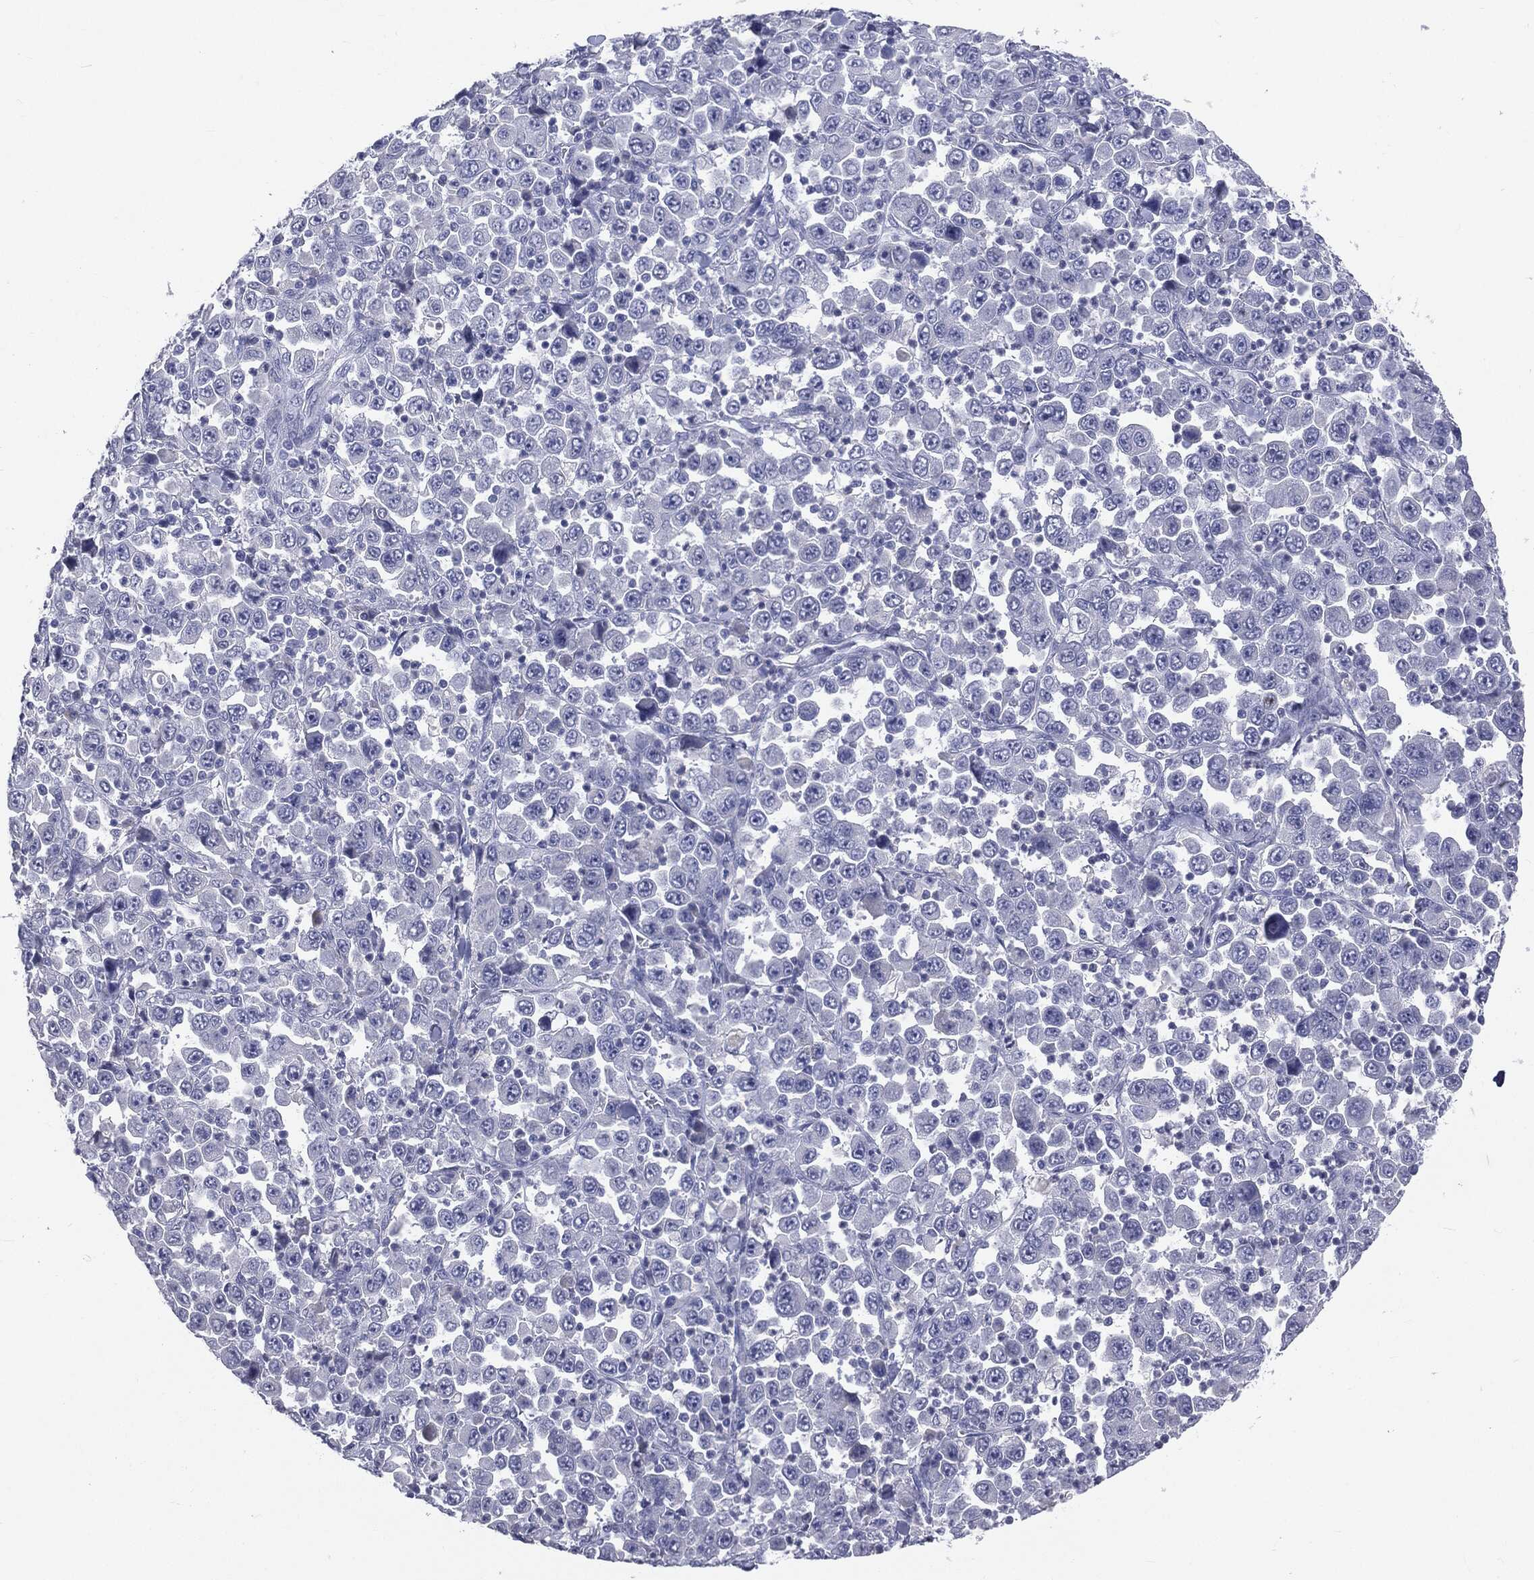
{"staining": {"intensity": "negative", "quantity": "none", "location": "none"}, "tissue": "stomach cancer", "cell_type": "Tumor cells", "image_type": "cancer", "snomed": [{"axis": "morphology", "description": "Normal tissue, NOS"}, {"axis": "morphology", "description": "Adenocarcinoma, NOS"}, {"axis": "topography", "description": "Stomach, upper"}, {"axis": "topography", "description": "Stomach"}], "caption": "Protein analysis of stomach cancer demonstrates no significant expression in tumor cells.", "gene": "TSHB", "patient": {"sex": "male", "age": 59}}